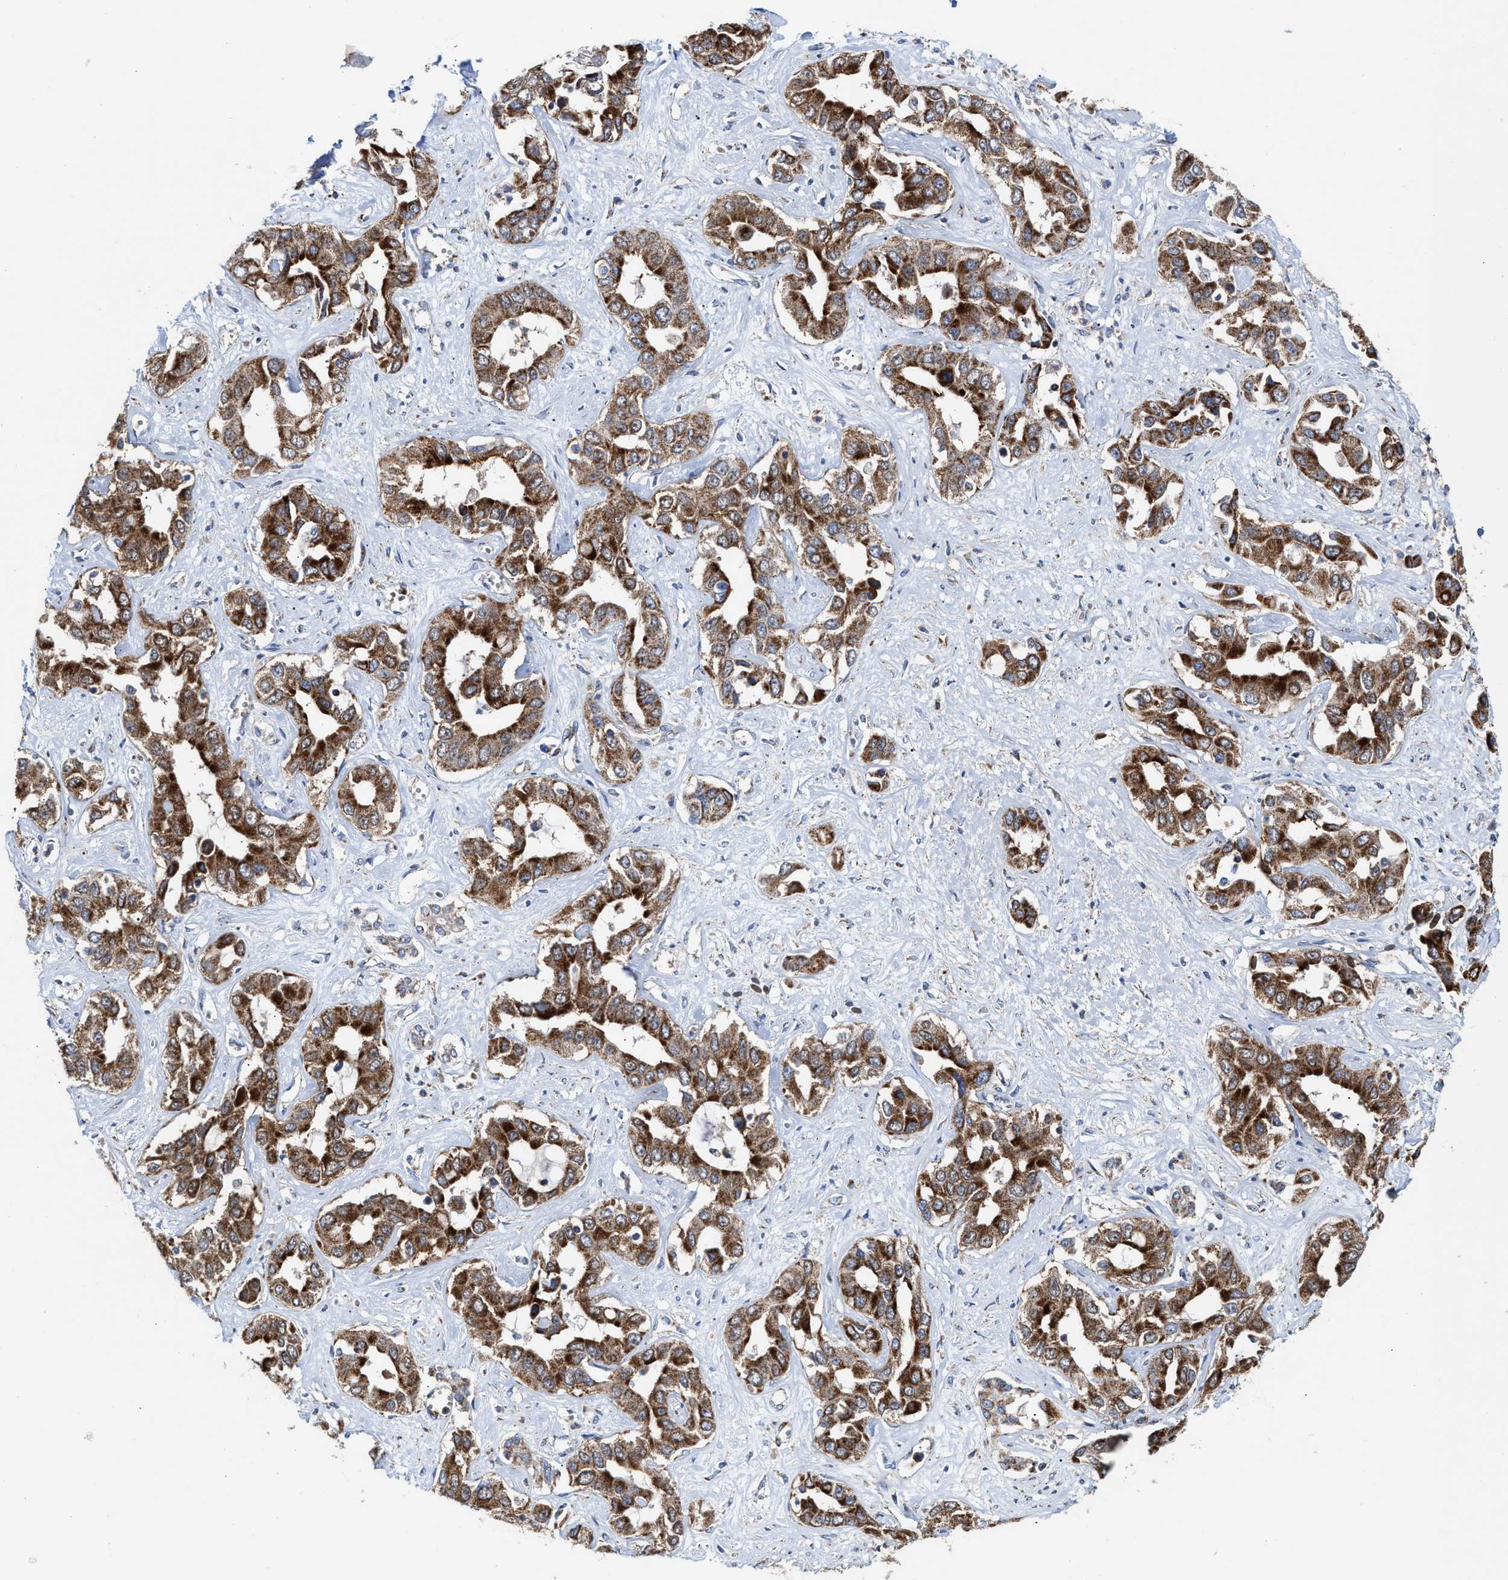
{"staining": {"intensity": "strong", "quantity": ">75%", "location": "cytoplasmic/membranous"}, "tissue": "liver cancer", "cell_type": "Tumor cells", "image_type": "cancer", "snomed": [{"axis": "morphology", "description": "Cholangiocarcinoma"}, {"axis": "topography", "description": "Liver"}], "caption": "Immunohistochemistry (IHC) (DAB) staining of liver cholangiocarcinoma reveals strong cytoplasmic/membranous protein staining in approximately >75% of tumor cells. The staining was performed using DAB (3,3'-diaminobenzidine) to visualize the protein expression in brown, while the nuclei were stained in blue with hematoxylin (Magnification: 20x).", "gene": "MECR", "patient": {"sex": "female", "age": 52}}